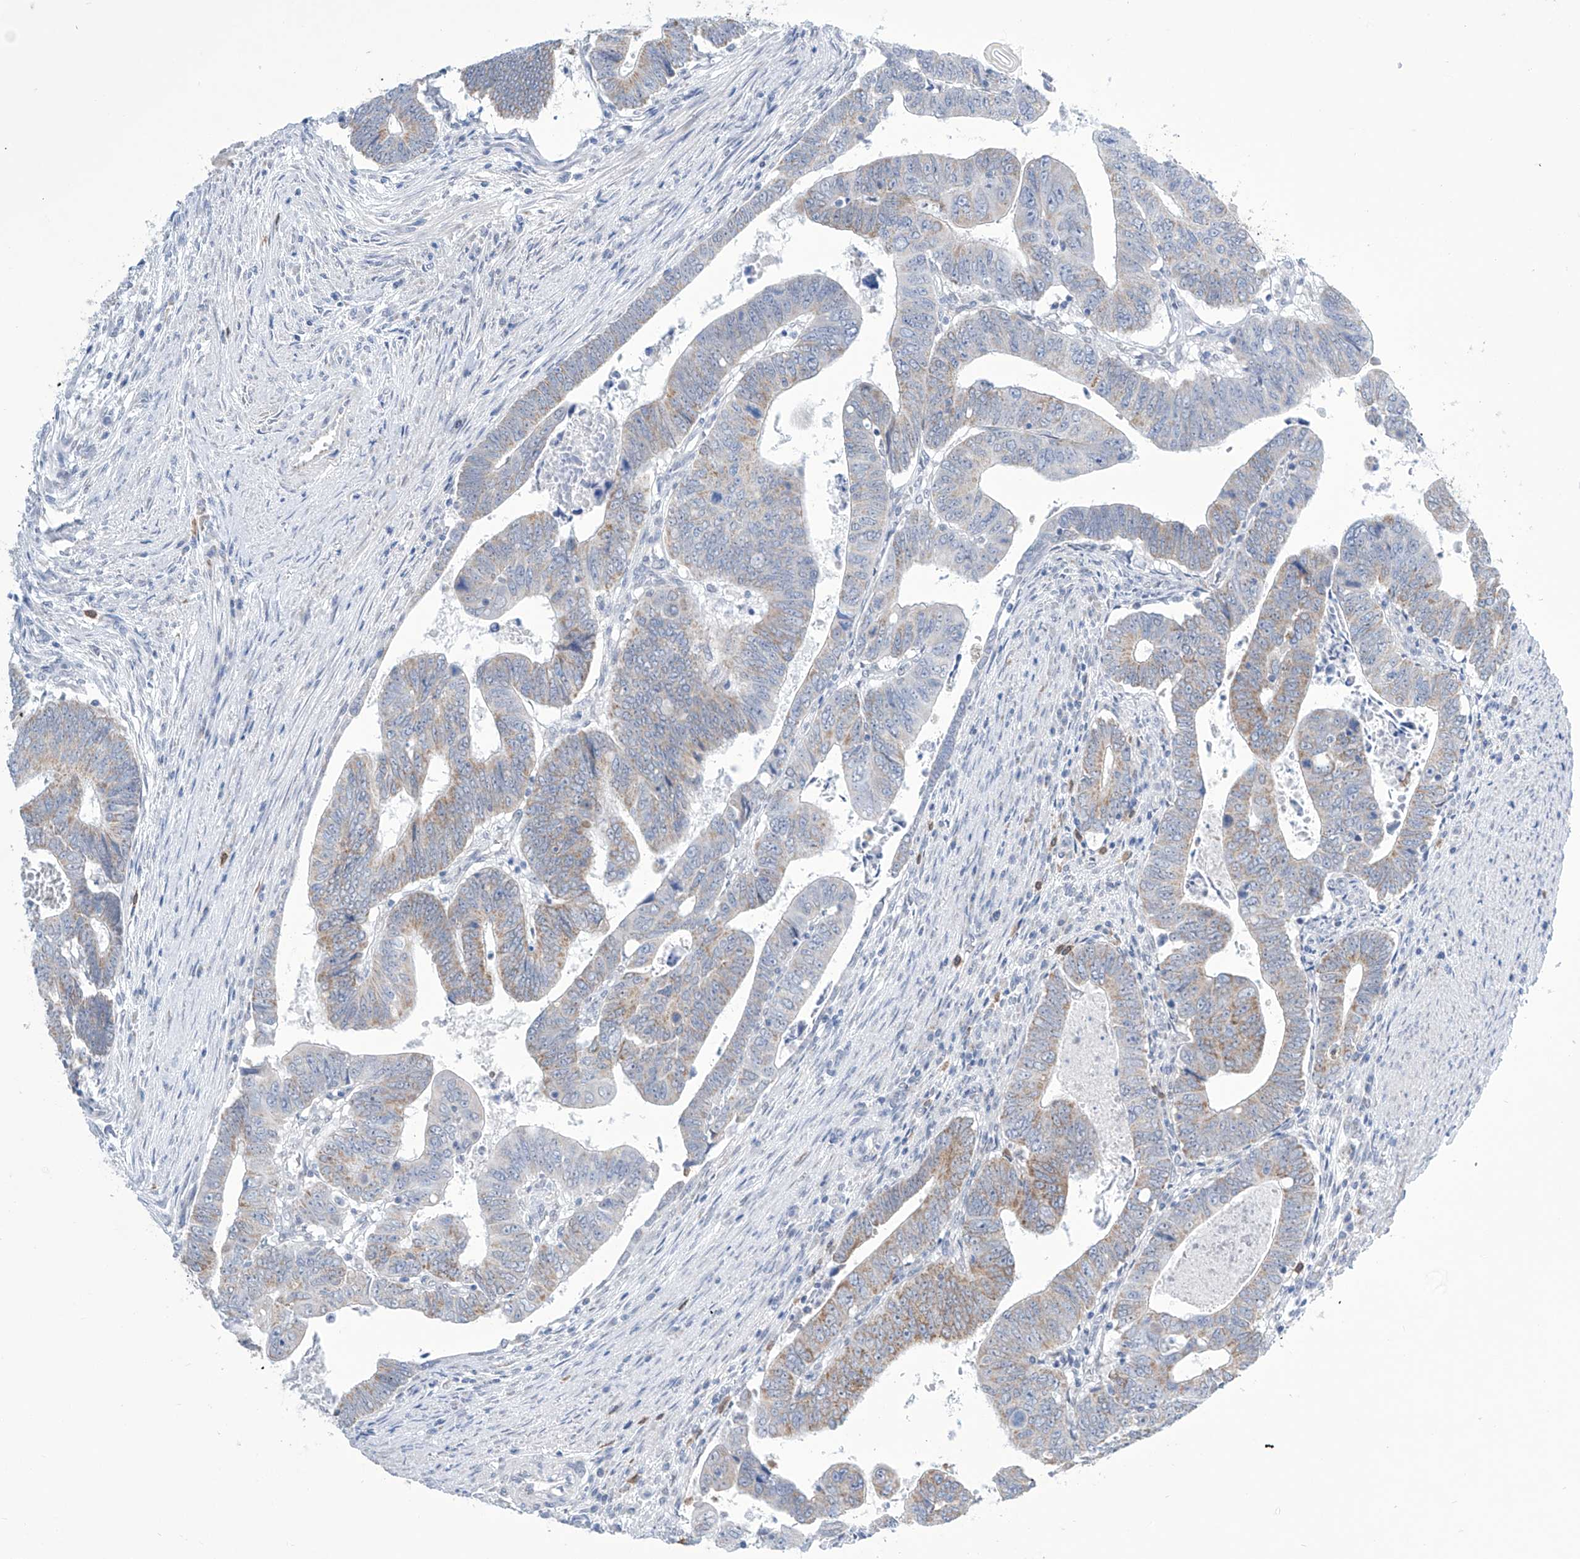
{"staining": {"intensity": "weak", "quantity": "25%-75%", "location": "cytoplasmic/membranous"}, "tissue": "colorectal cancer", "cell_type": "Tumor cells", "image_type": "cancer", "snomed": [{"axis": "morphology", "description": "Normal tissue, NOS"}, {"axis": "morphology", "description": "Adenocarcinoma, NOS"}, {"axis": "topography", "description": "Rectum"}], "caption": "A brown stain highlights weak cytoplasmic/membranous expression of a protein in adenocarcinoma (colorectal) tumor cells. The staining was performed using DAB, with brown indicating positive protein expression. Nuclei are stained blue with hematoxylin.", "gene": "ALDH6A1", "patient": {"sex": "female", "age": 65}}